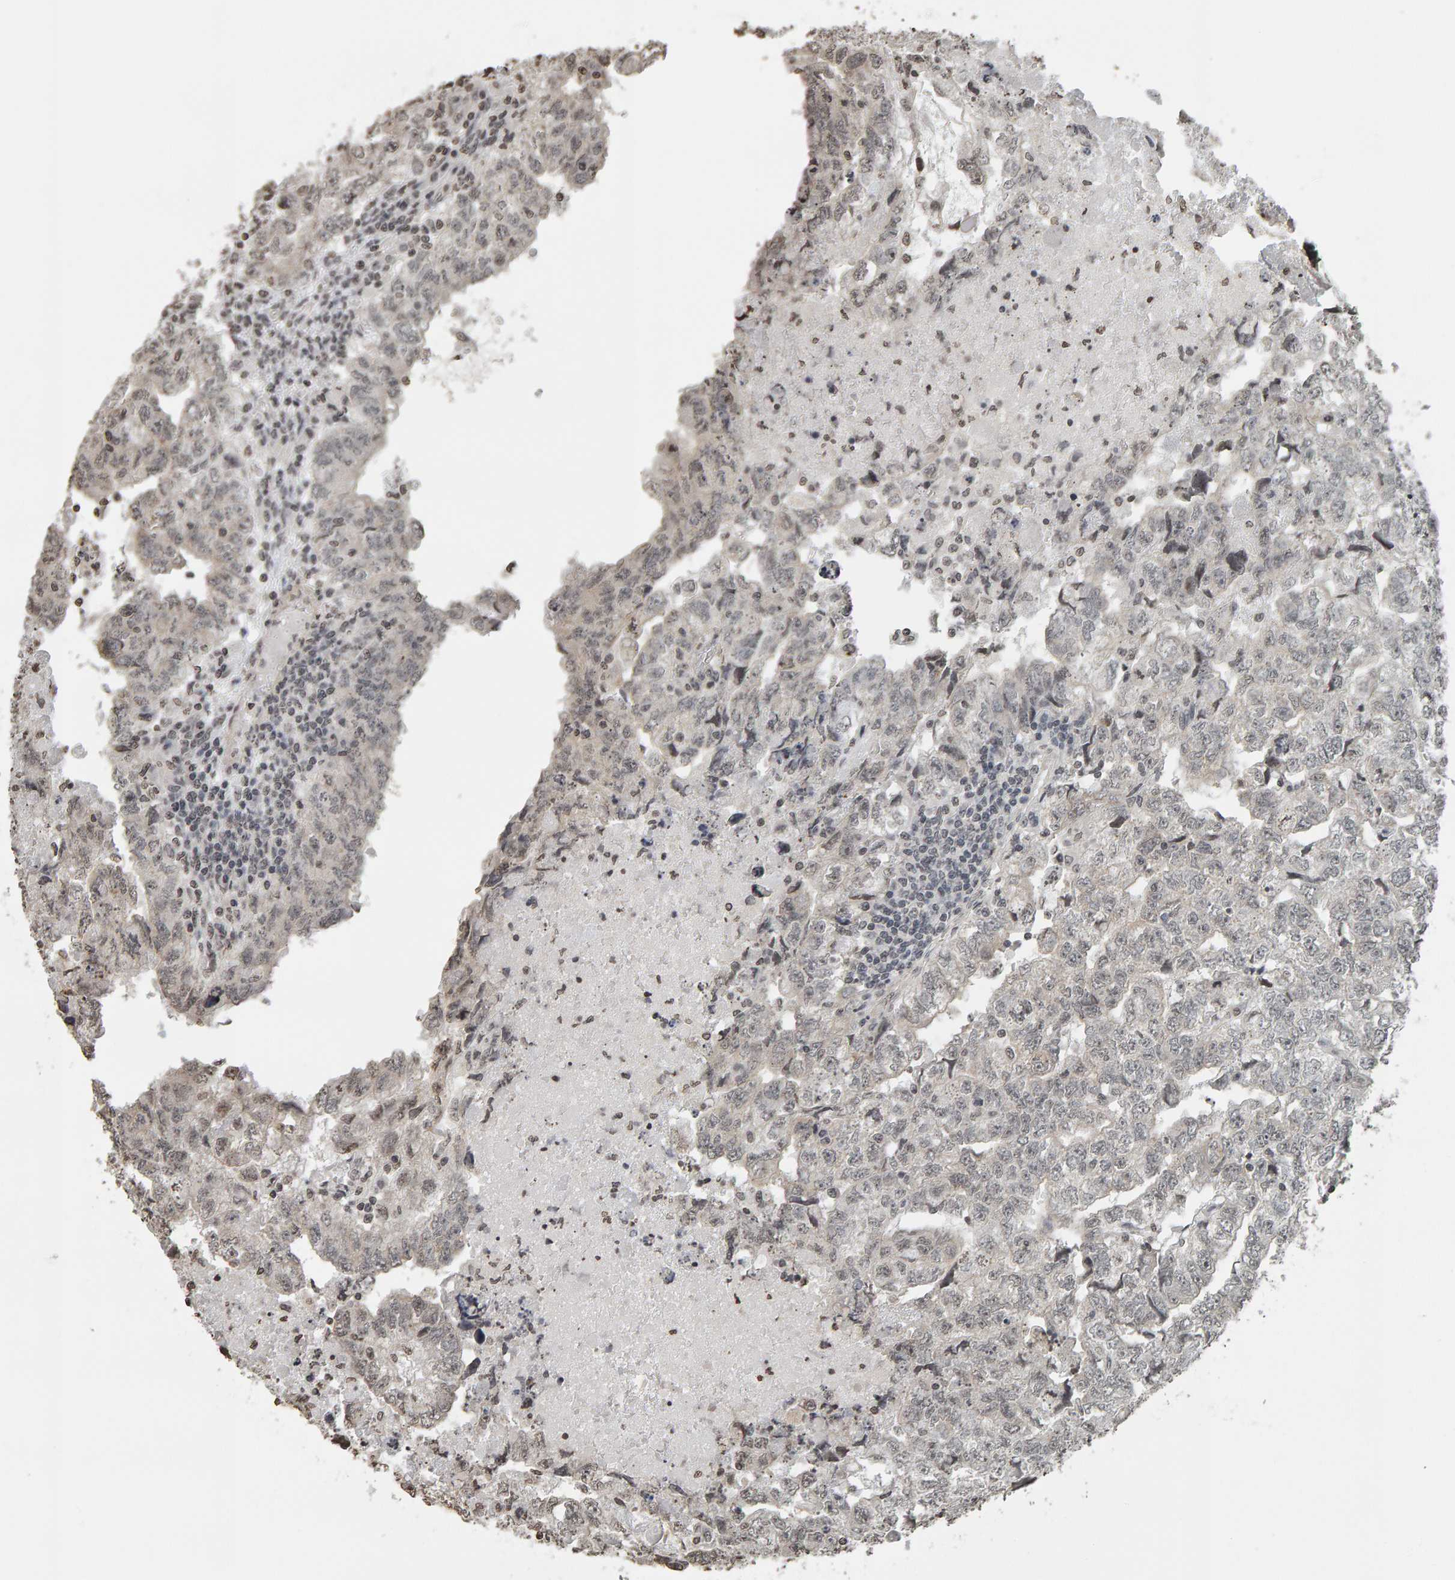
{"staining": {"intensity": "weak", "quantity": "<25%", "location": "nuclear"}, "tissue": "testis cancer", "cell_type": "Tumor cells", "image_type": "cancer", "snomed": [{"axis": "morphology", "description": "Carcinoma, Embryonal, NOS"}, {"axis": "topography", "description": "Testis"}], "caption": "Tumor cells show no significant protein expression in embryonal carcinoma (testis).", "gene": "AFF4", "patient": {"sex": "male", "age": 36}}